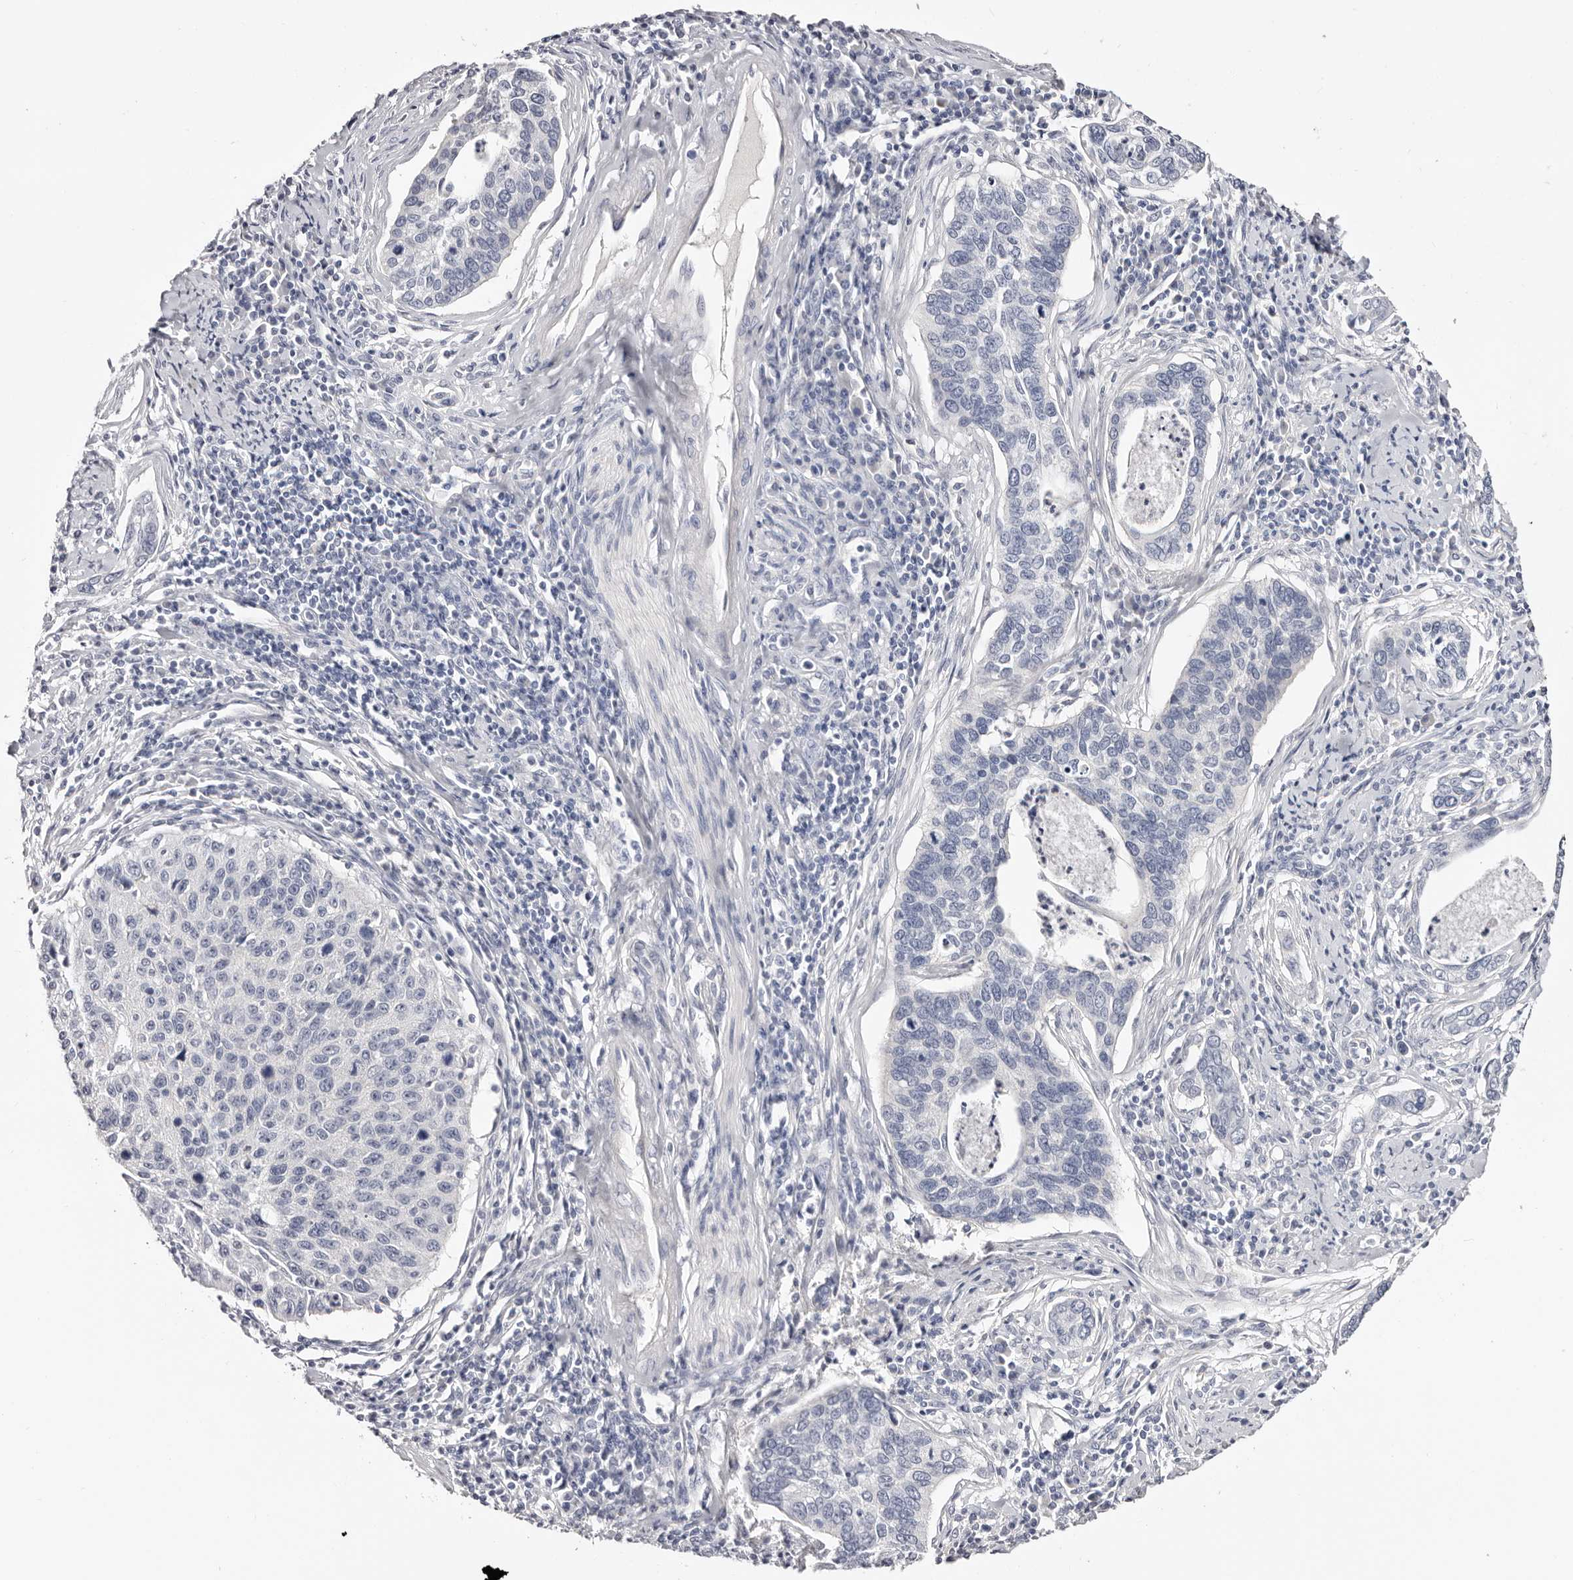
{"staining": {"intensity": "negative", "quantity": "none", "location": "none"}, "tissue": "cervical cancer", "cell_type": "Tumor cells", "image_type": "cancer", "snomed": [{"axis": "morphology", "description": "Squamous cell carcinoma, NOS"}, {"axis": "topography", "description": "Cervix"}], "caption": "Cervical cancer stained for a protein using immunohistochemistry demonstrates no expression tumor cells.", "gene": "AKNAD1", "patient": {"sex": "female", "age": 53}}